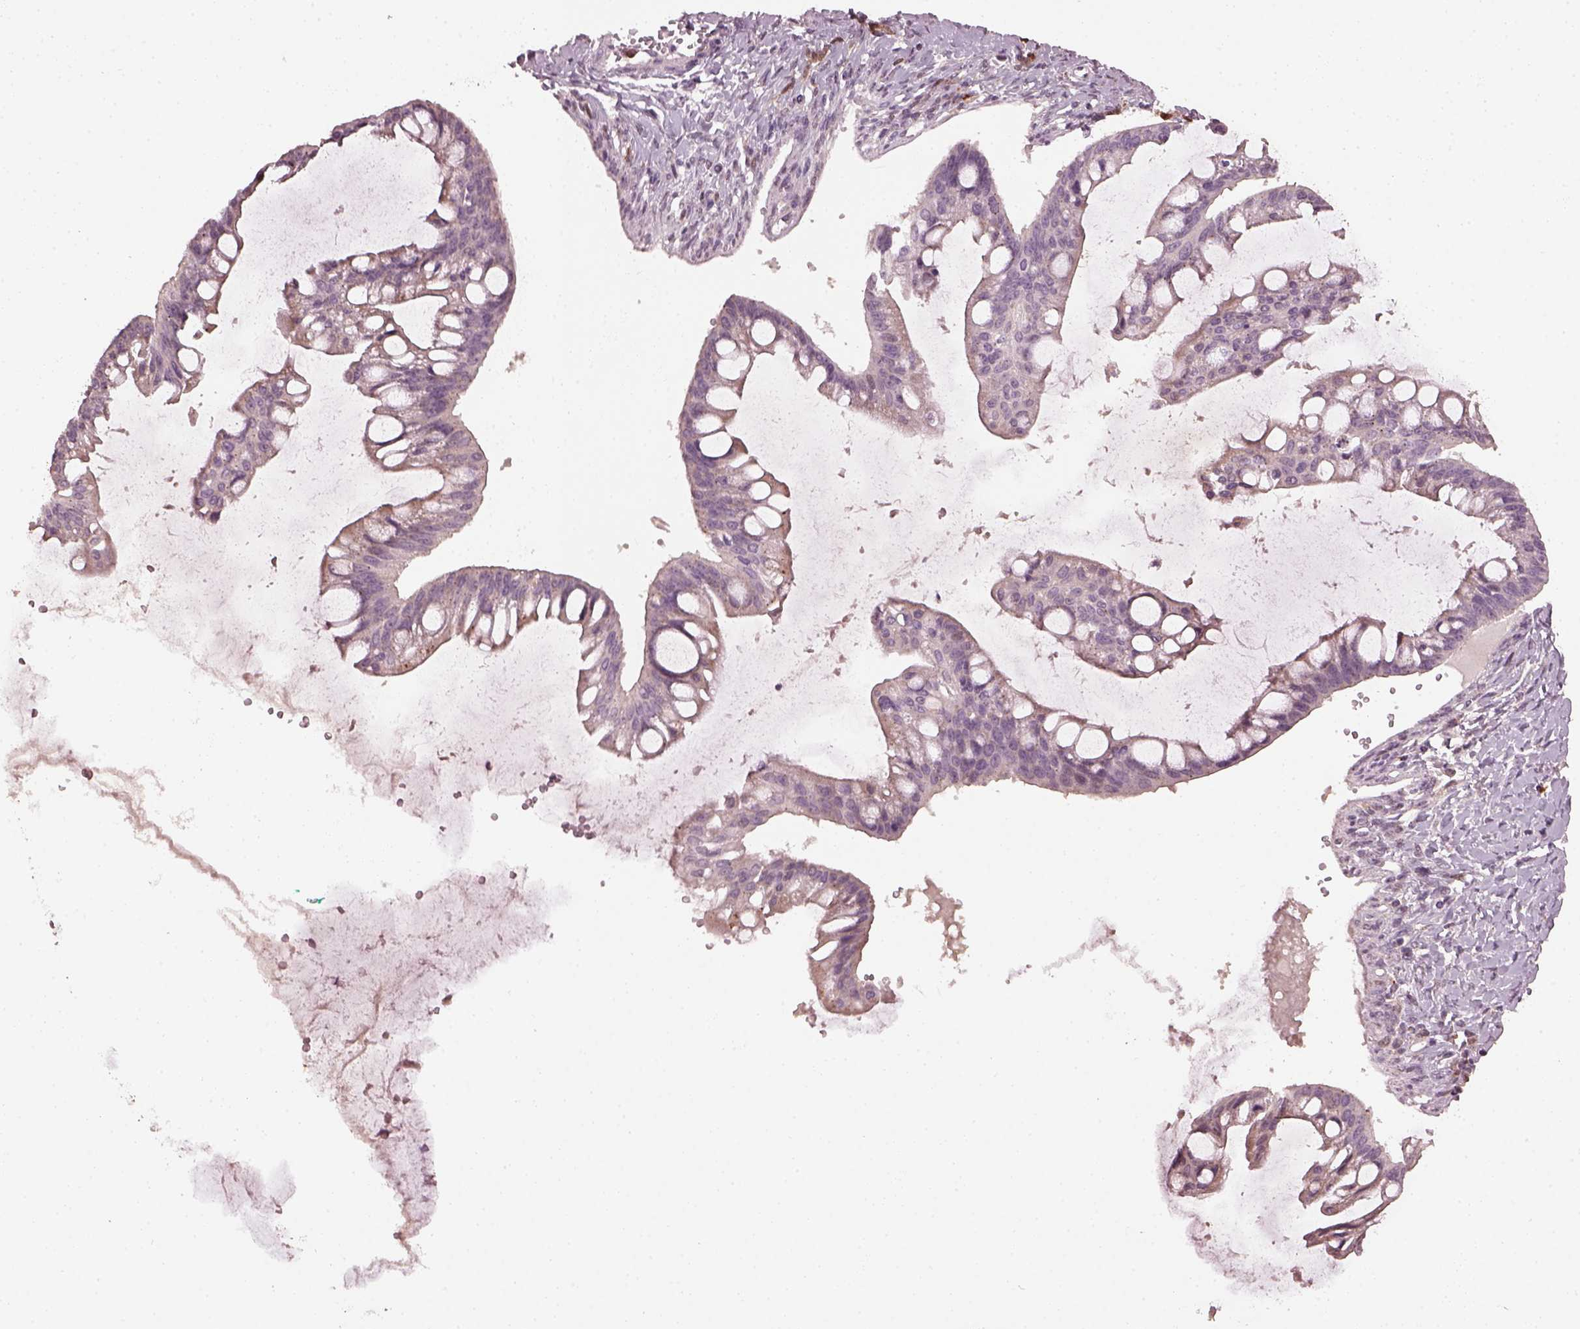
{"staining": {"intensity": "negative", "quantity": "none", "location": "none"}, "tissue": "ovarian cancer", "cell_type": "Tumor cells", "image_type": "cancer", "snomed": [{"axis": "morphology", "description": "Cystadenocarcinoma, mucinous, NOS"}, {"axis": "topography", "description": "Ovary"}], "caption": "Human ovarian cancer (mucinous cystadenocarcinoma) stained for a protein using immunohistochemistry (IHC) shows no staining in tumor cells.", "gene": "RUFY3", "patient": {"sex": "female", "age": 73}}